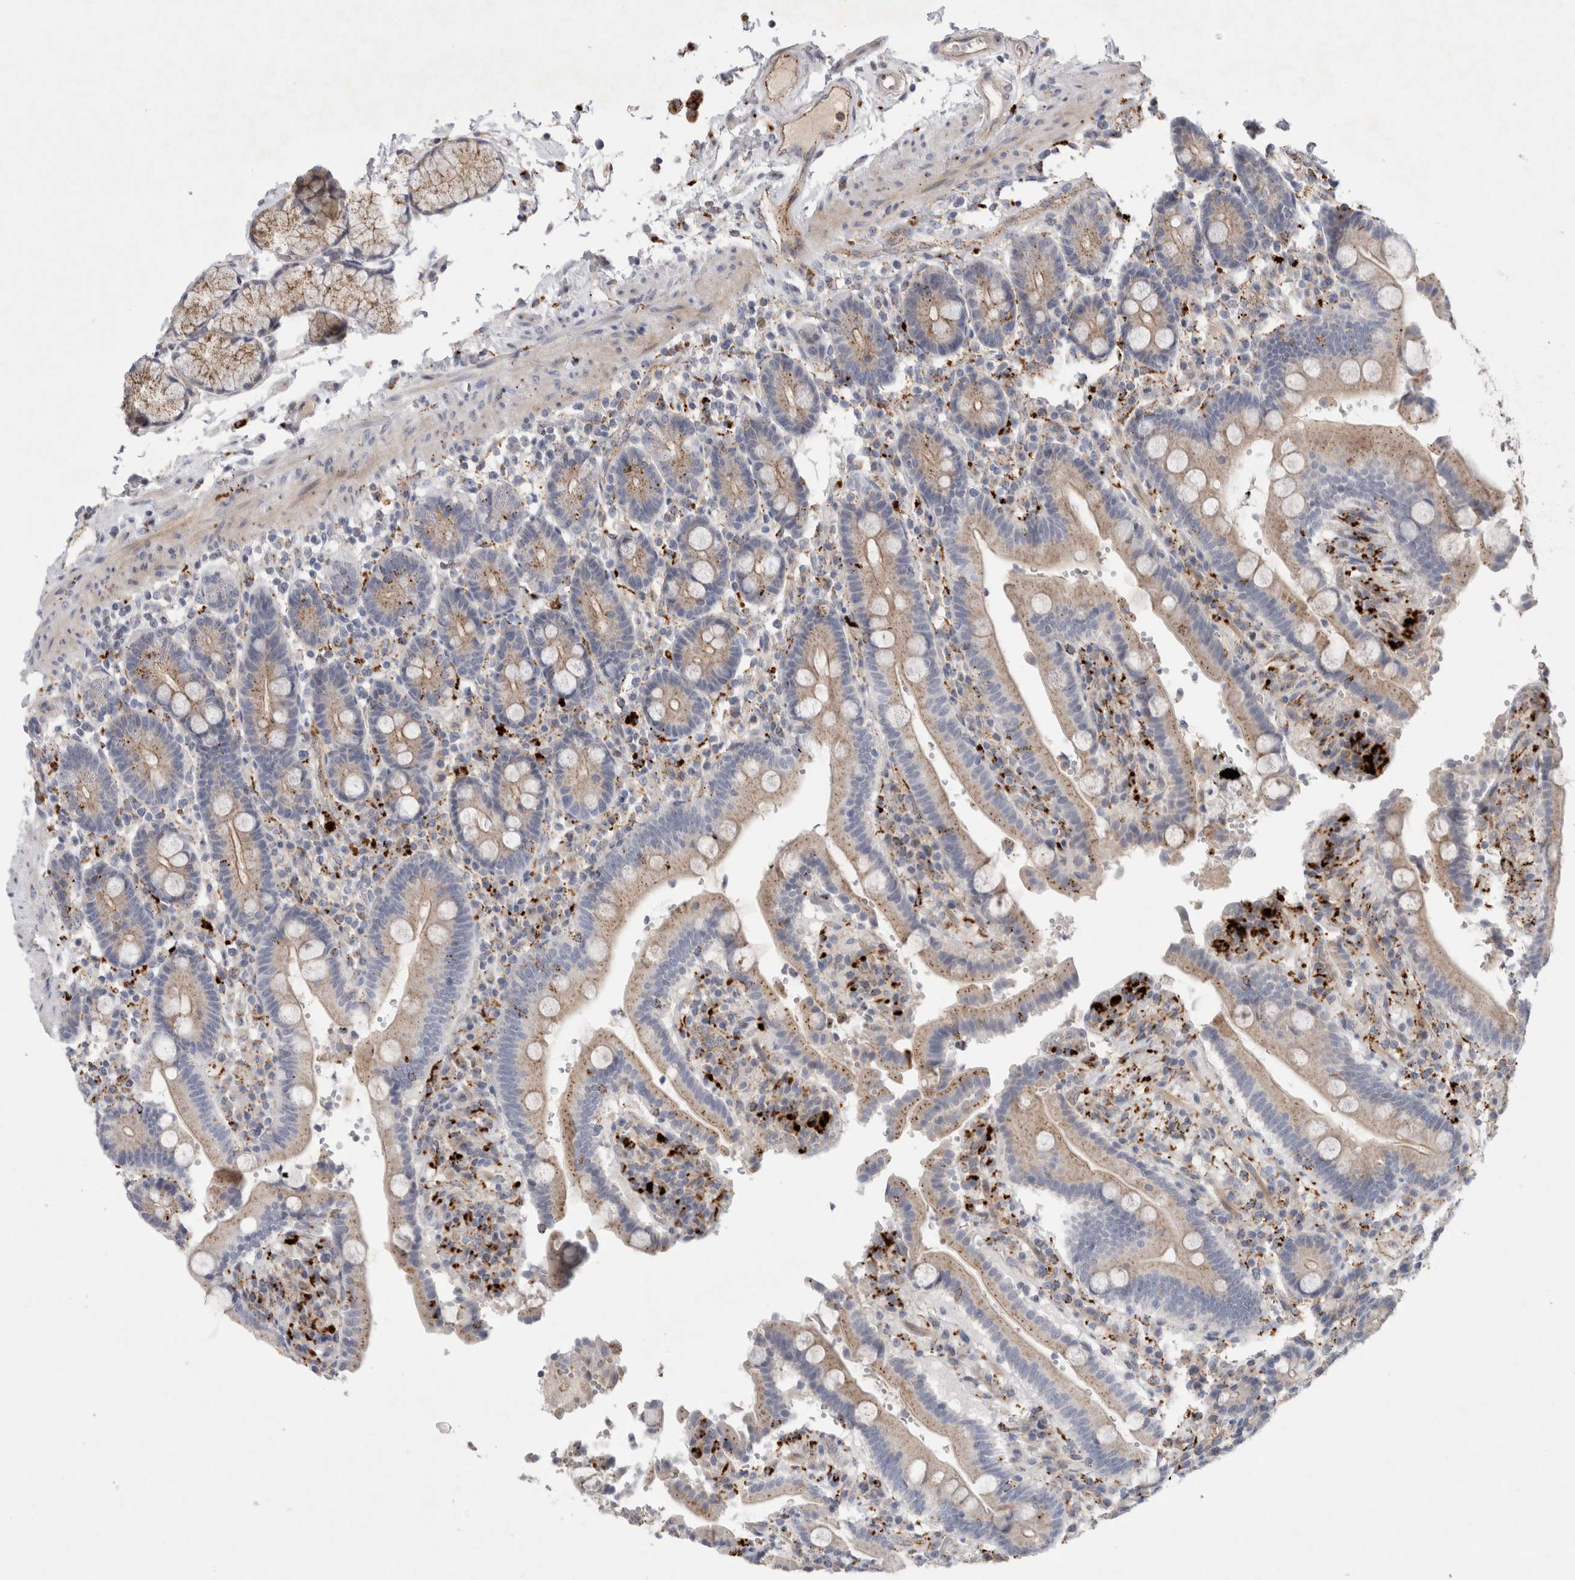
{"staining": {"intensity": "weak", "quantity": "<25%", "location": "cytoplasmic/membranous"}, "tissue": "duodenum", "cell_type": "Glandular cells", "image_type": "normal", "snomed": [{"axis": "morphology", "description": "Normal tissue, NOS"}, {"axis": "topography", "description": "Small intestine, NOS"}], "caption": "Immunohistochemistry (IHC) of normal human duodenum displays no staining in glandular cells.", "gene": "GAA", "patient": {"sex": "female", "age": 71}}